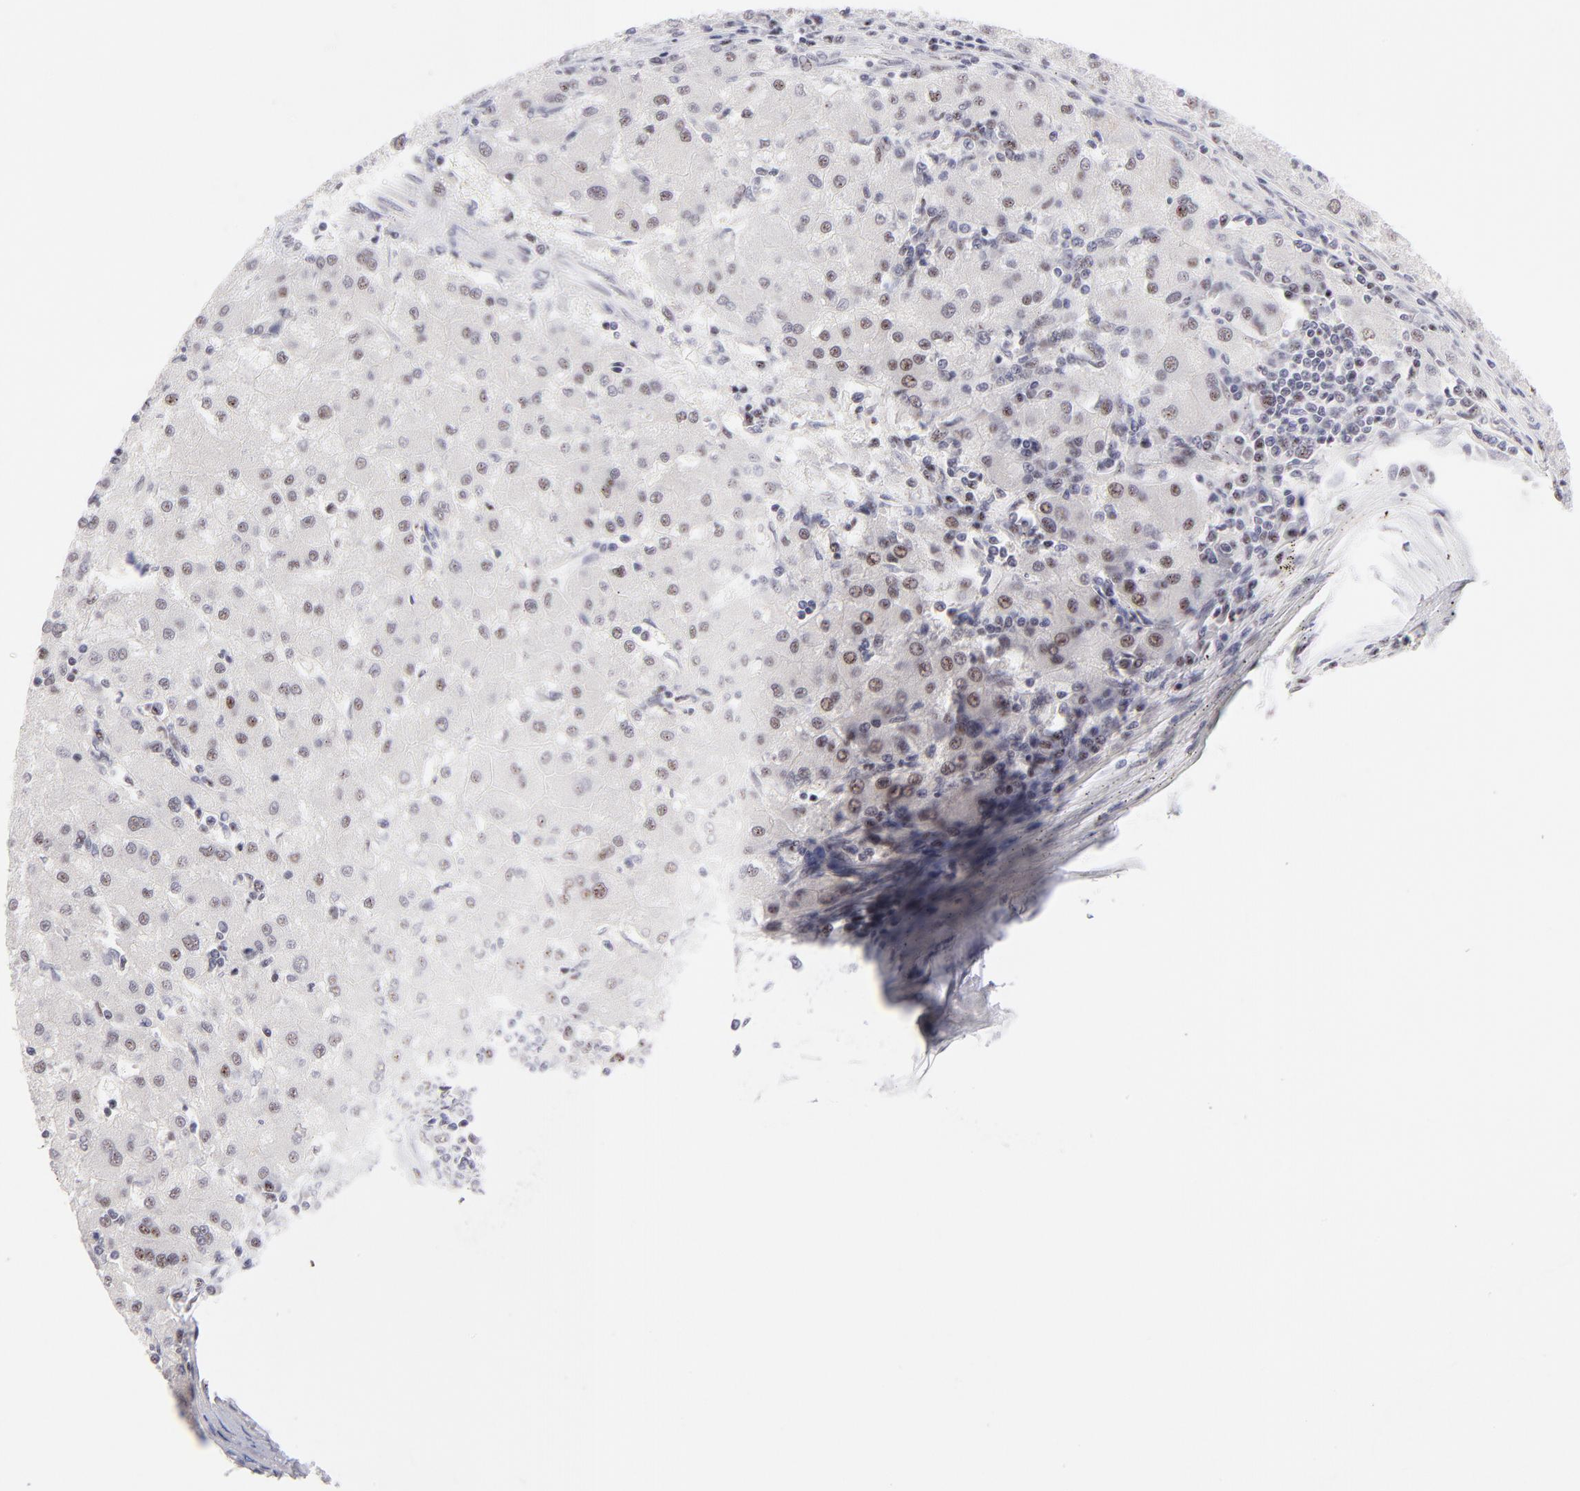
{"staining": {"intensity": "moderate", "quantity": "25%-75%", "location": "nuclear"}, "tissue": "liver cancer", "cell_type": "Tumor cells", "image_type": "cancer", "snomed": [{"axis": "morphology", "description": "Carcinoma, Hepatocellular, NOS"}, {"axis": "topography", "description": "Liver"}], "caption": "Moderate nuclear positivity is appreciated in approximately 25%-75% of tumor cells in liver hepatocellular carcinoma.", "gene": "CDC25C", "patient": {"sex": "male", "age": 72}}